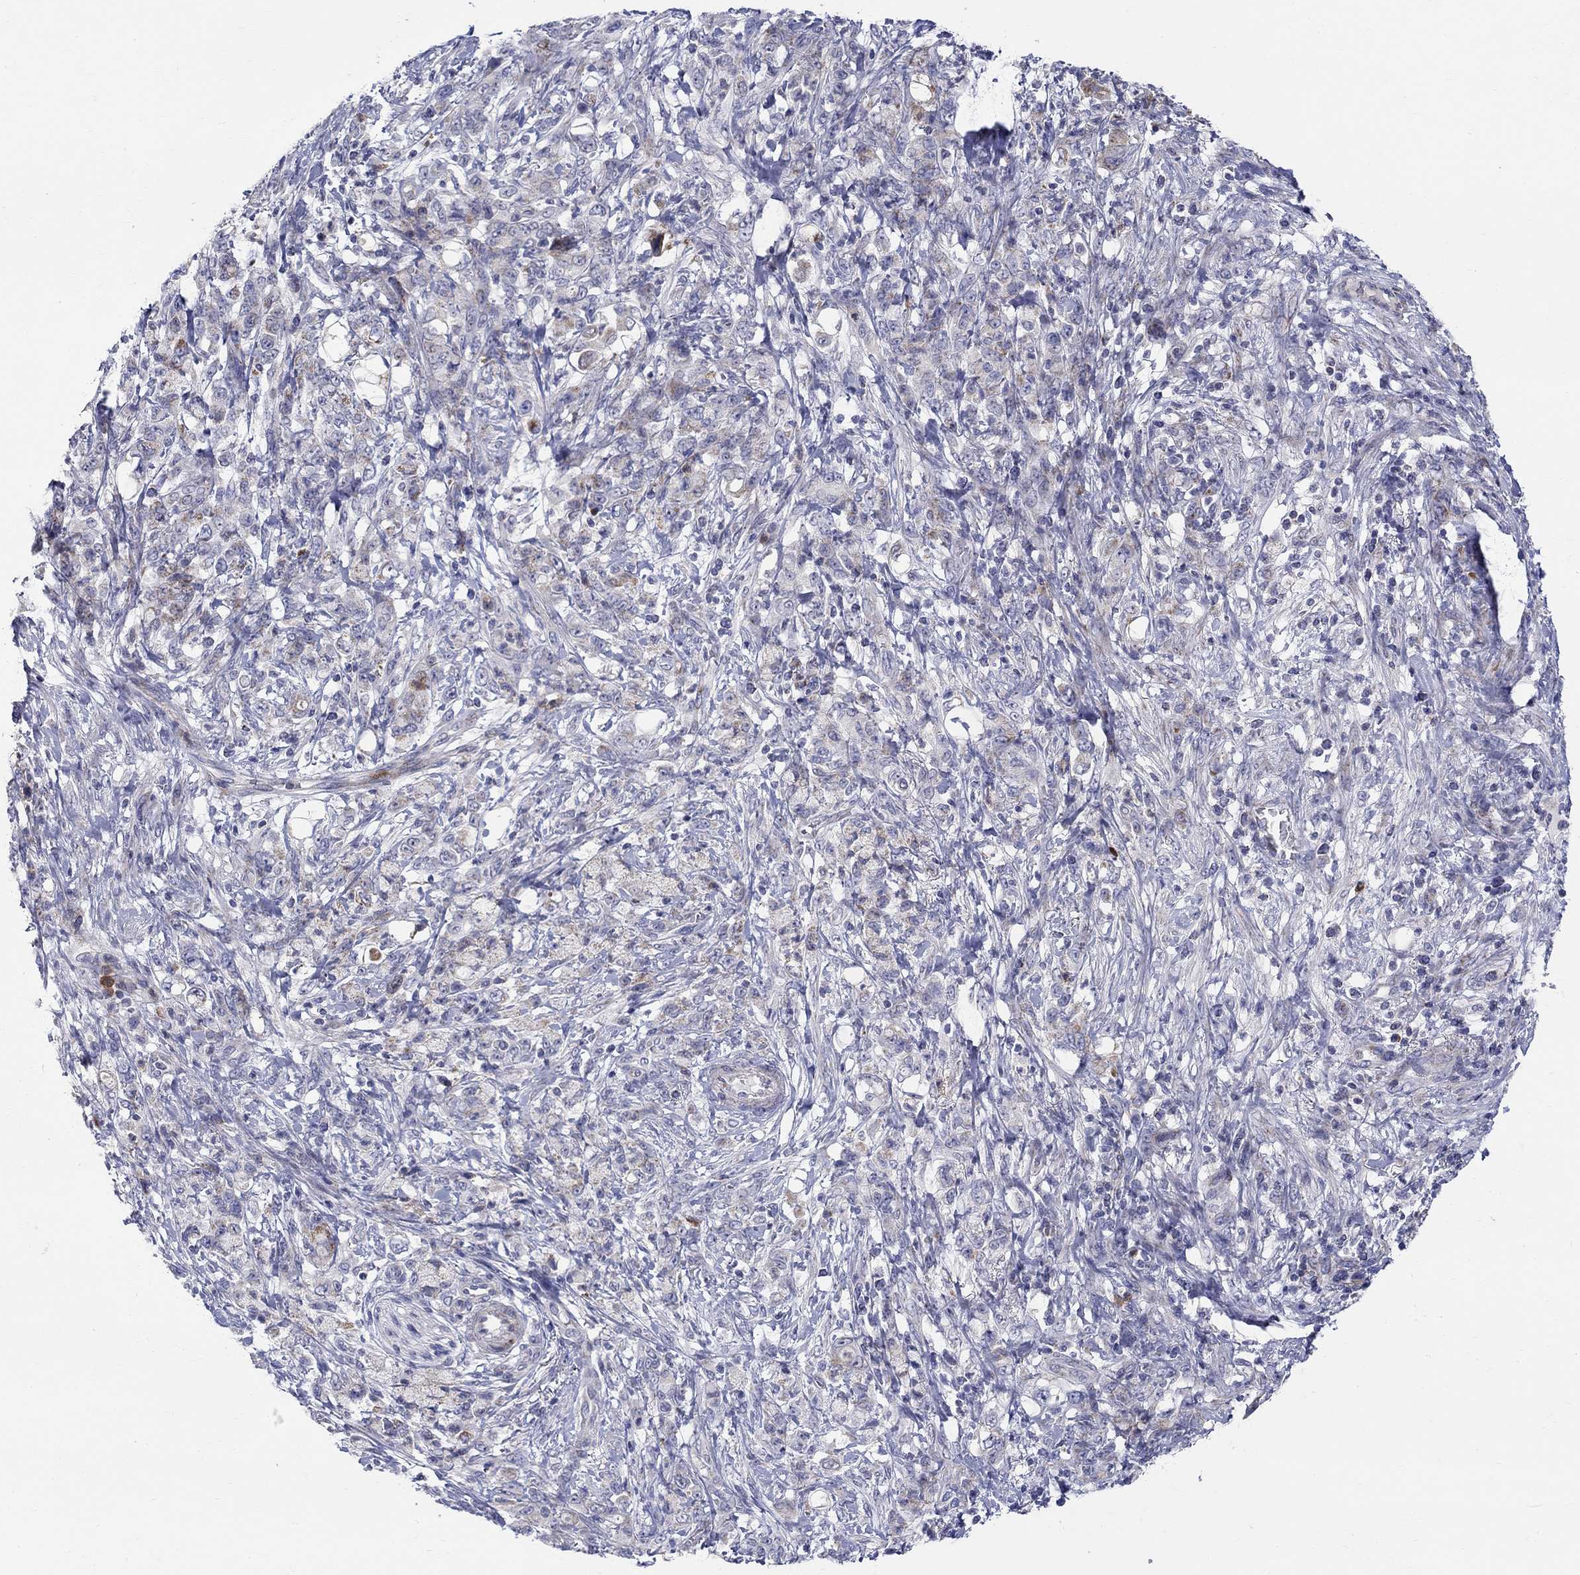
{"staining": {"intensity": "weak", "quantity": "25%-75%", "location": "cytoplasmic/membranous"}, "tissue": "stomach cancer", "cell_type": "Tumor cells", "image_type": "cancer", "snomed": [{"axis": "morphology", "description": "Adenocarcinoma, NOS"}, {"axis": "topography", "description": "Stomach"}], "caption": "This photomicrograph reveals IHC staining of adenocarcinoma (stomach), with low weak cytoplasmic/membranous expression in about 25%-75% of tumor cells.", "gene": "HMX2", "patient": {"sex": "female", "age": 79}}